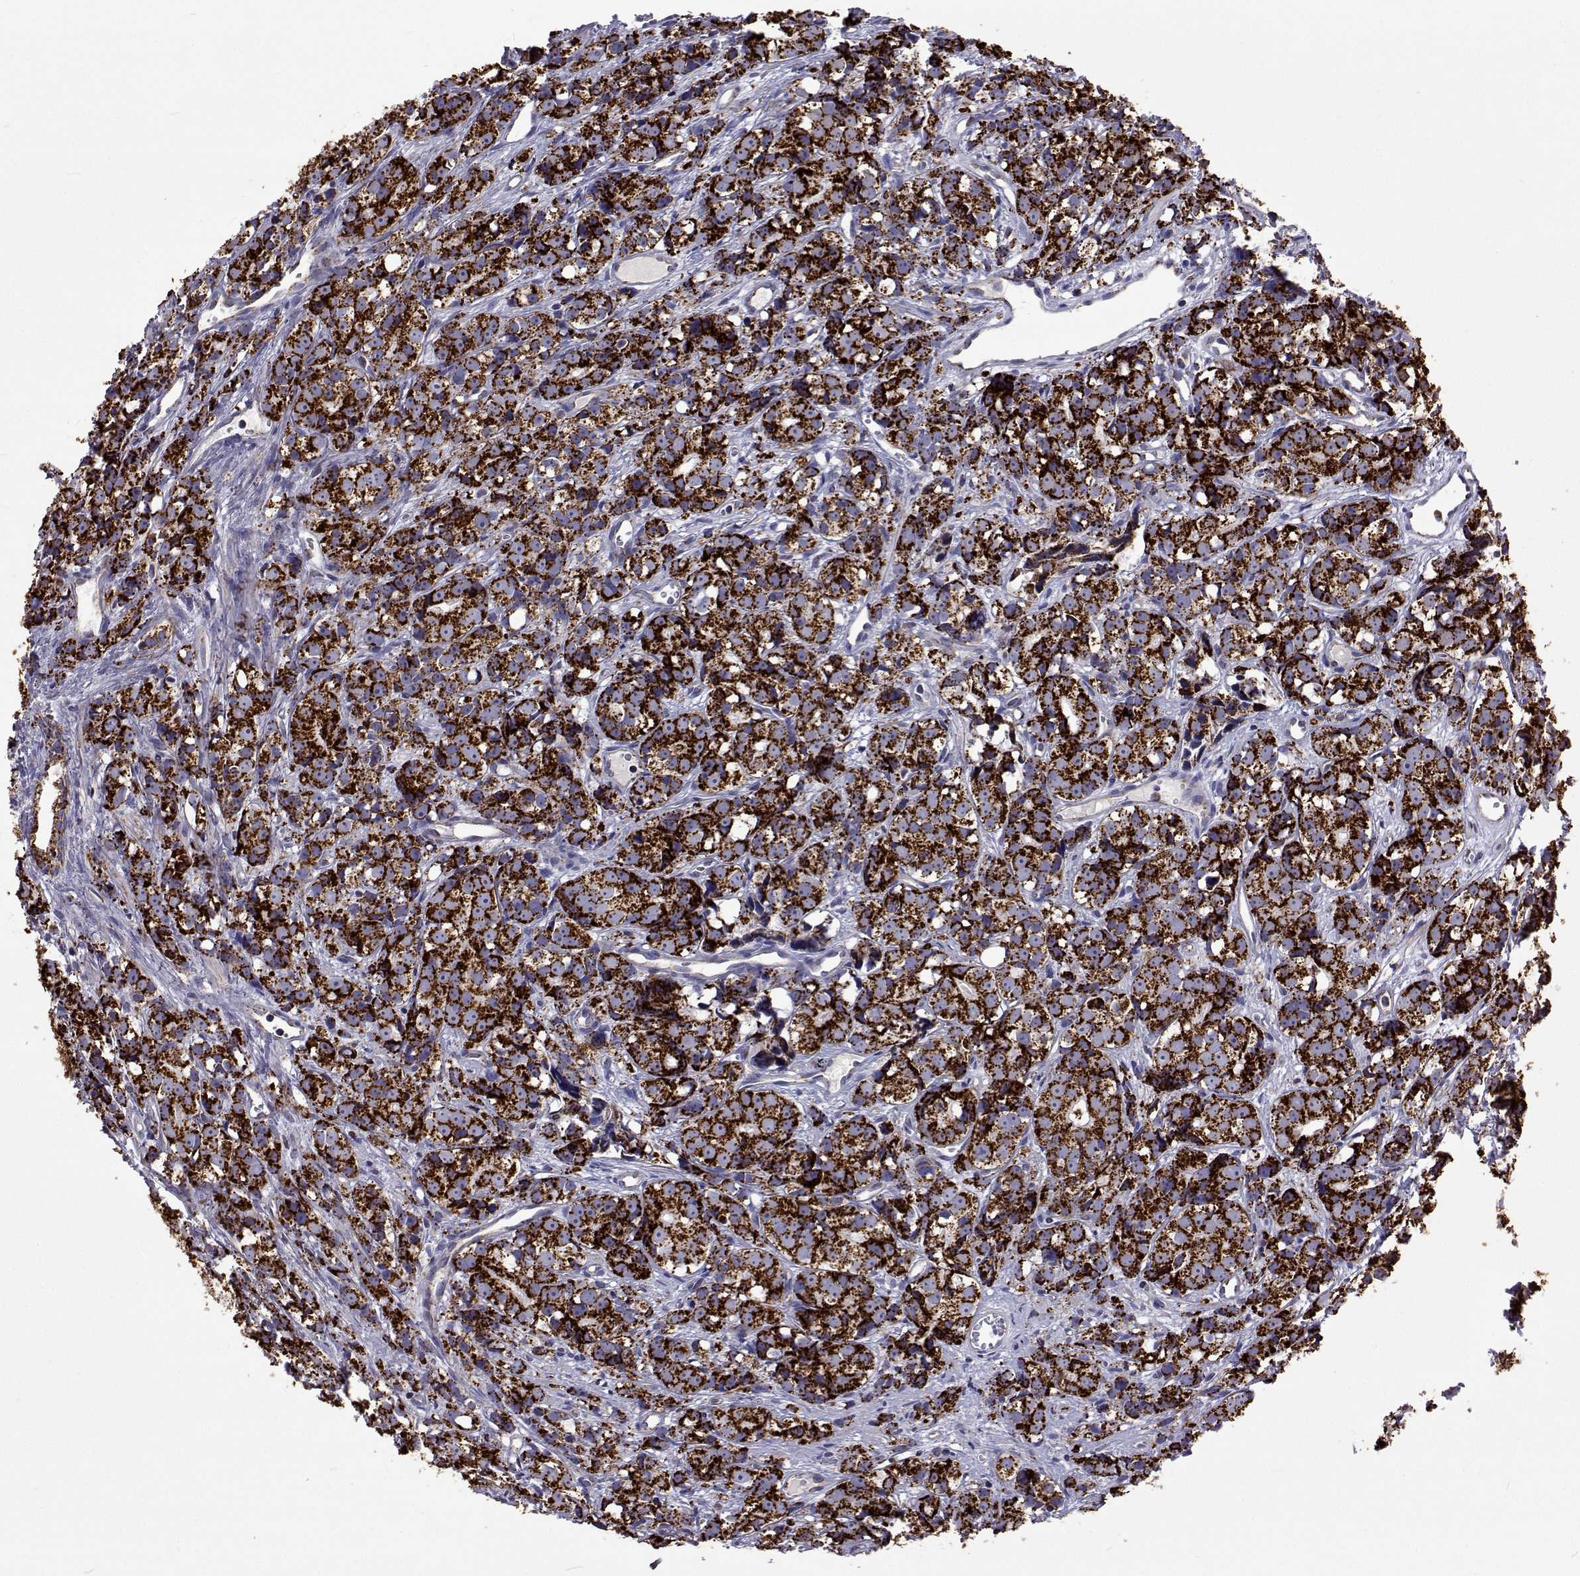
{"staining": {"intensity": "strong", "quantity": ">75%", "location": "cytoplasmic/membranous"}, "tissue": "prostate cancer", "cell_type": "Tumor cells", "image_type": "cancer", "snomed": [{"axis": "morphology", "description": "Adenocarcinoma, High grade"}, {"axis": "topography", "description": "Prostate"}], "caption": "Immunohistochemistry (IHC) (DAB (3,3'-diaminobenzidine)) staining of prostate adenocarcinoma (high-grade) reveals strong cytoplasmic/membranous protein expression in about >75% of tumor cells.", "gene": "MCCC2", "patient": {"sex": "male", "age": 77}}